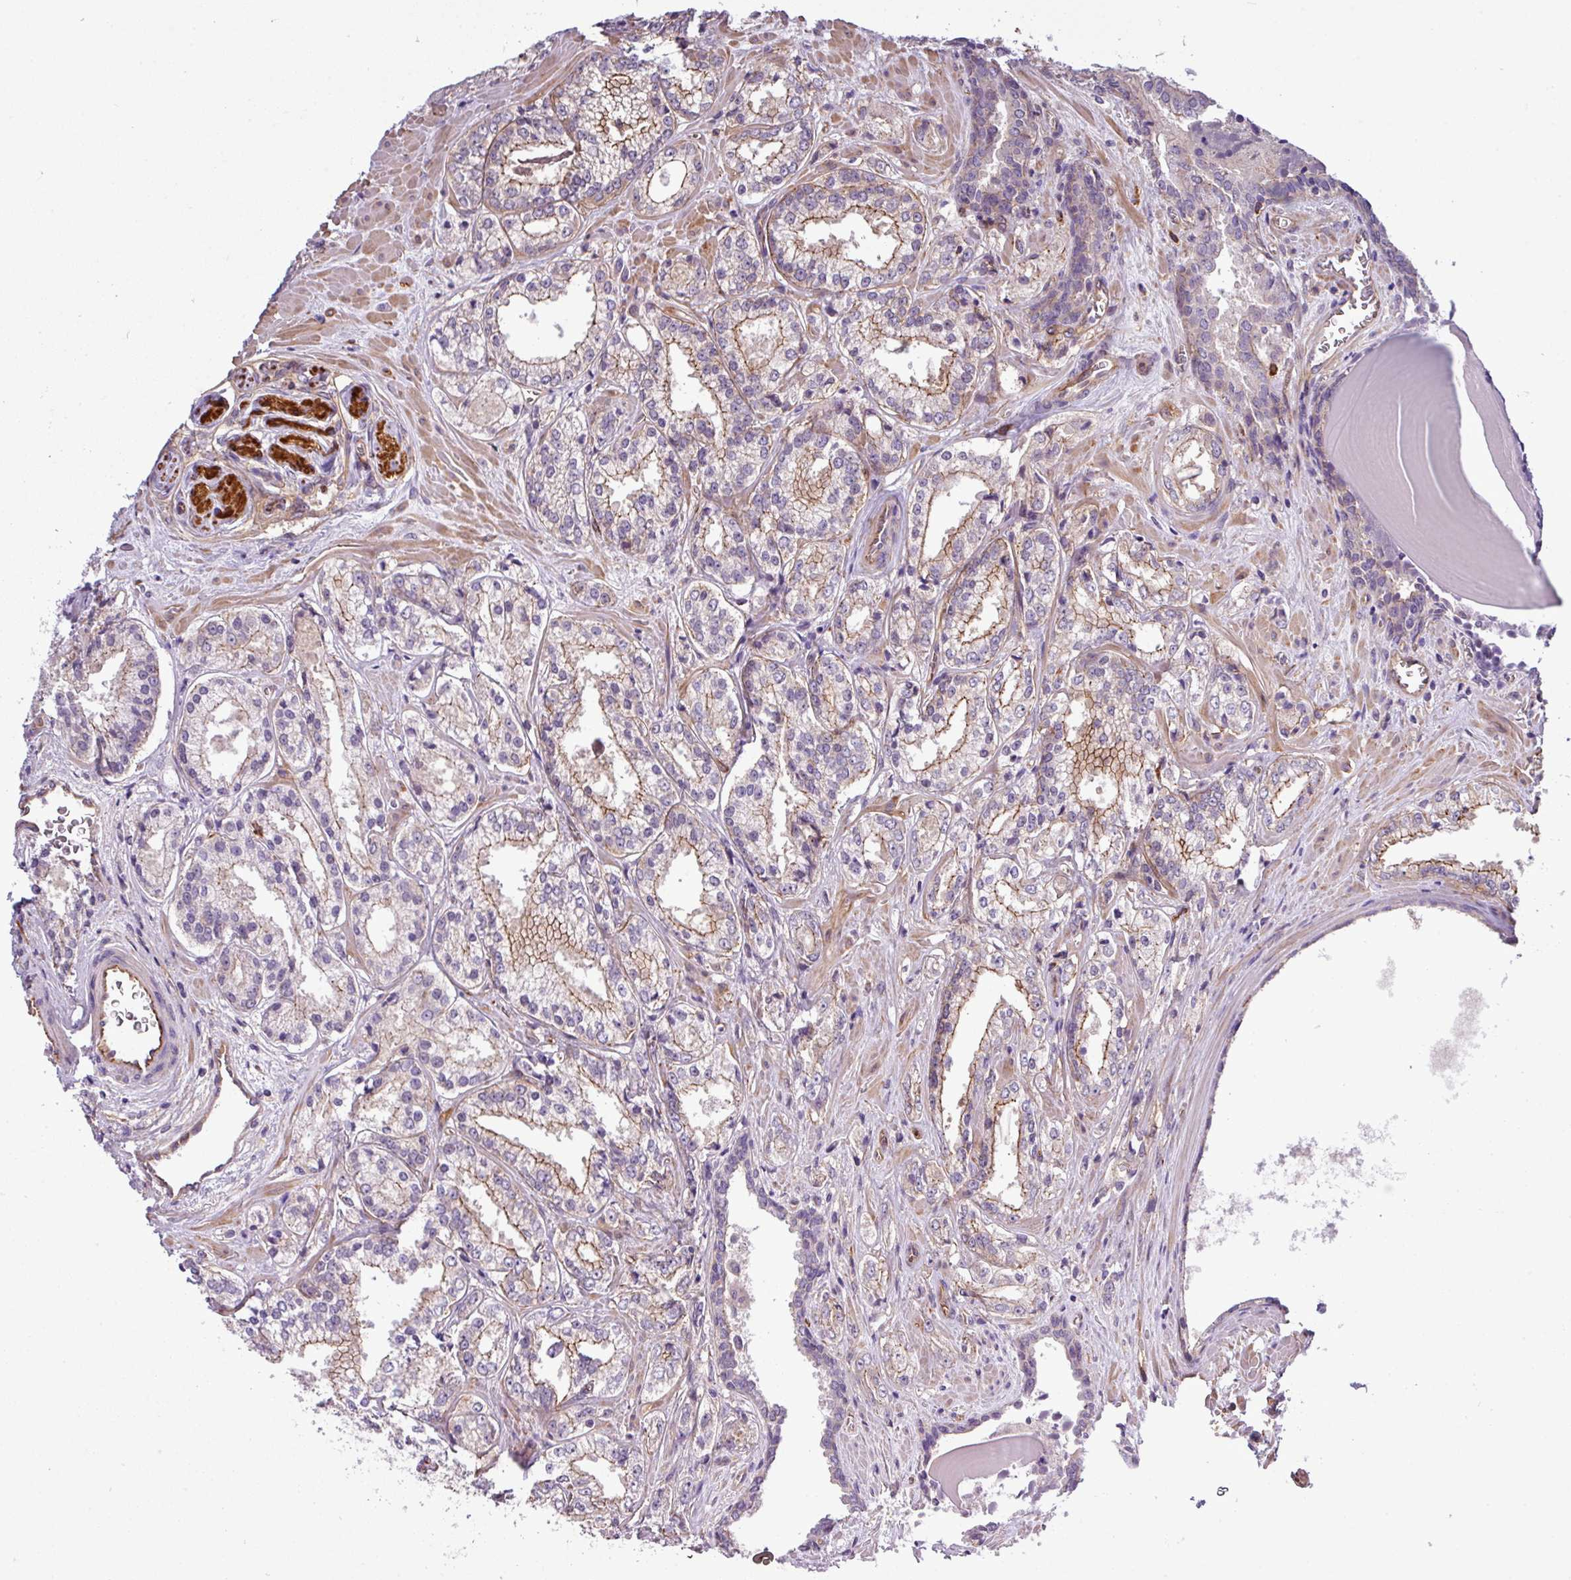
{"staining": {"intensity": "moderate", "quantity": "25%-75%", "location": "cytoplasmic/membranous"}, "tissue": "prostate cancer", "cell_type": "Tumor cells", "image_type": "cancer", "snomed": [{"axis": "morphology", "description": "Adenocarcinoma, Low grade"}, {"axis": "topography", "description": "Prostate"}], "caption": "Prostate cancer stained with DAB immunohistochemistry displays medium levels of moderate cytoplasmic/membranous expression in about 25%-75% of tumor cells. The staining was performed using DAB to visualize the protein expression in brown, while the nuclei were stained in blue with hematoxylin (Magnification: 20x).", "gene": "PARD6A", "patient": {"sex": "male", "age": 47}}